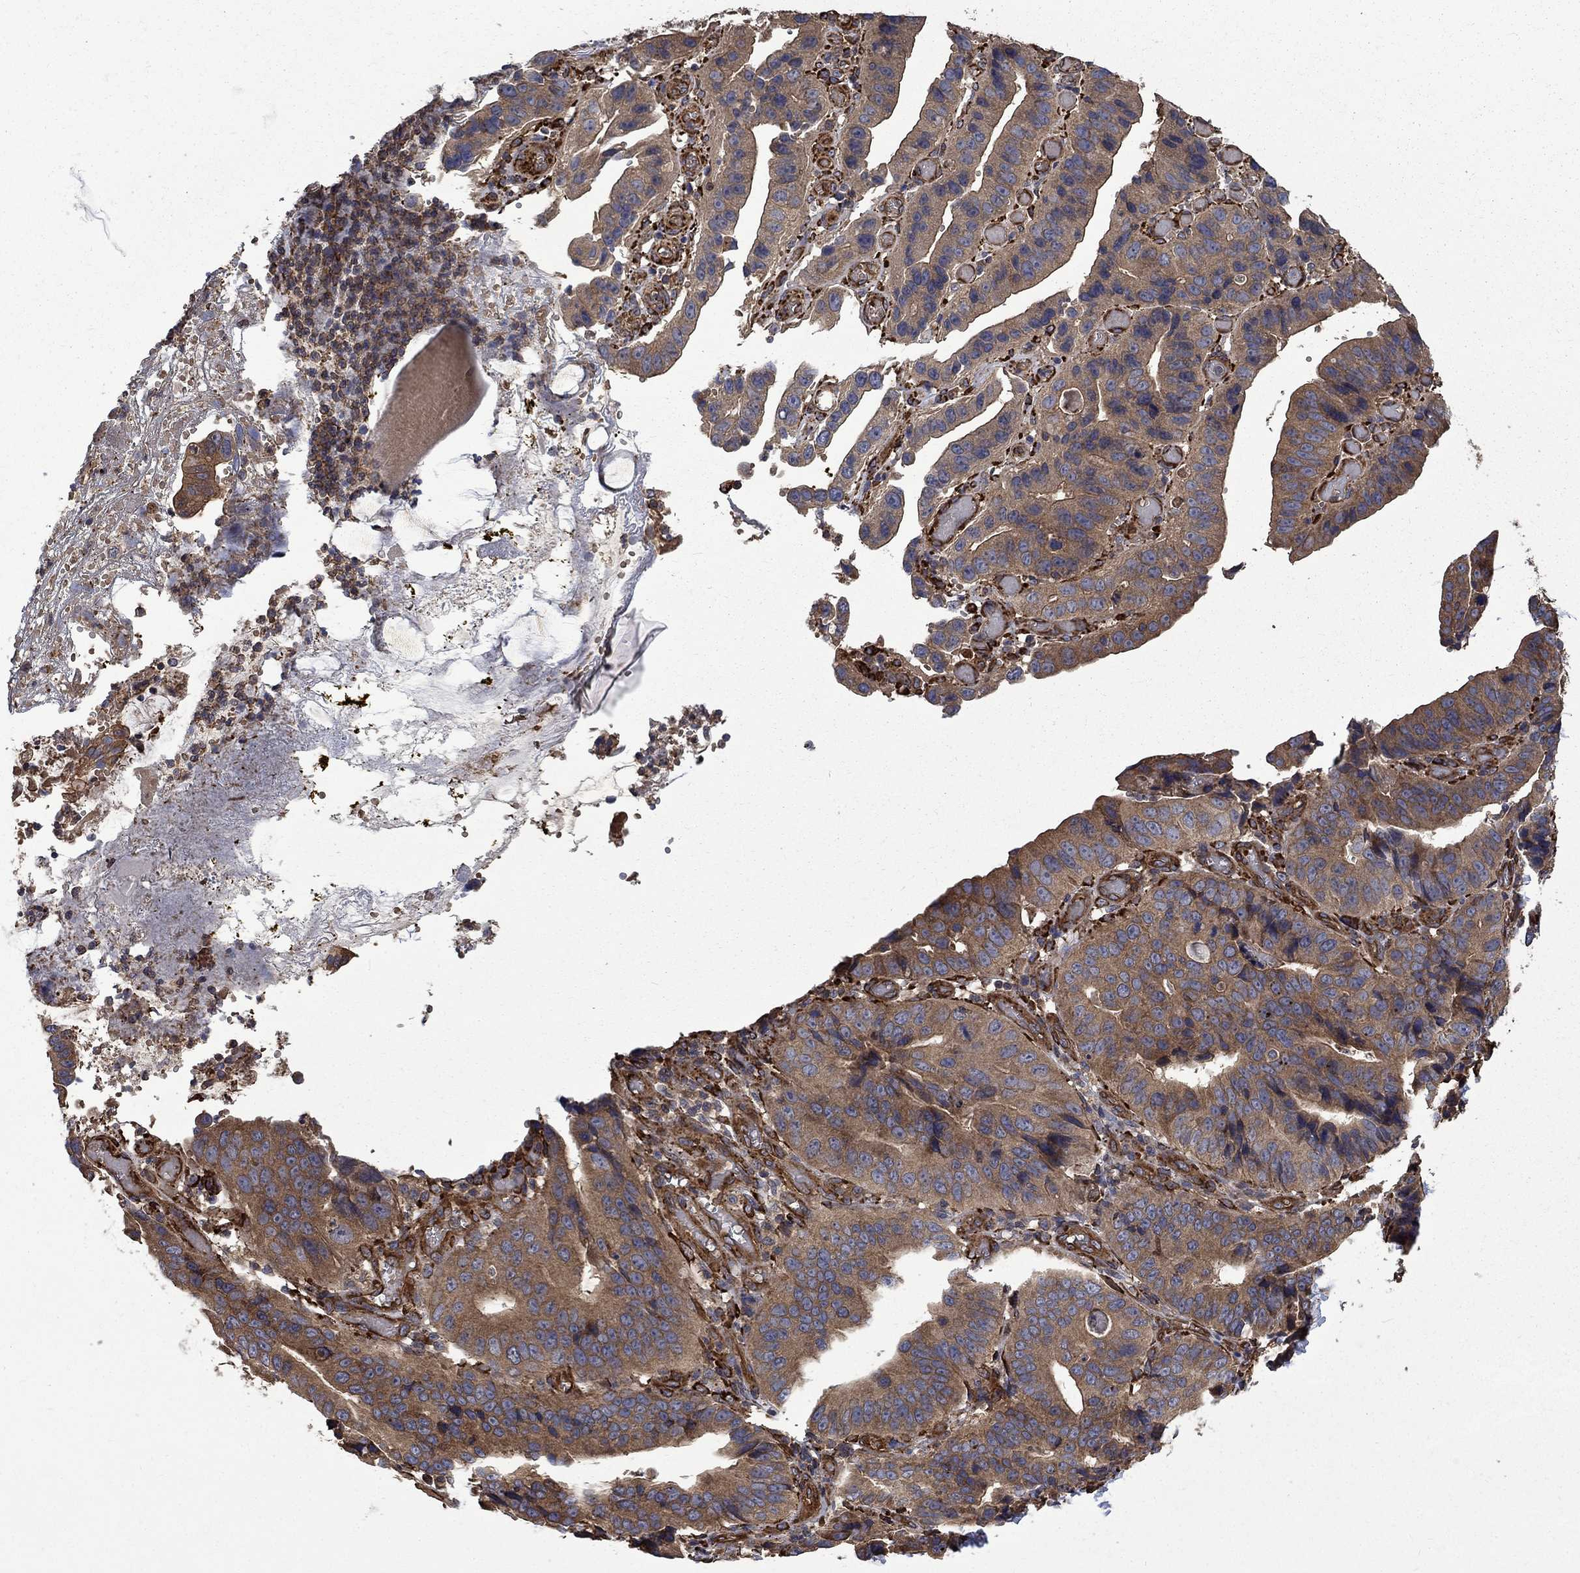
{"staining": {"intensity": "moderate", "quantity": ">75%", "location": "cytoplasmic/membranous"}, "tissue": "stomach cancer", "cell_type": "Tumor cells", "image_type": "cancer", "snomed": [{"axis": "morphology", "description": "Adenocarcinoma, NOS"}, {"axis": "topography", "description": "Stomach"}], "caption": "A micrograph of stomach cancer (adenocarcinoma) stained for a protein reveals moderate cytoplasmic/membranous brown staining in tumor cells.", "gene": "CUTC", "patient": {"sex": "male", "age": 84}}